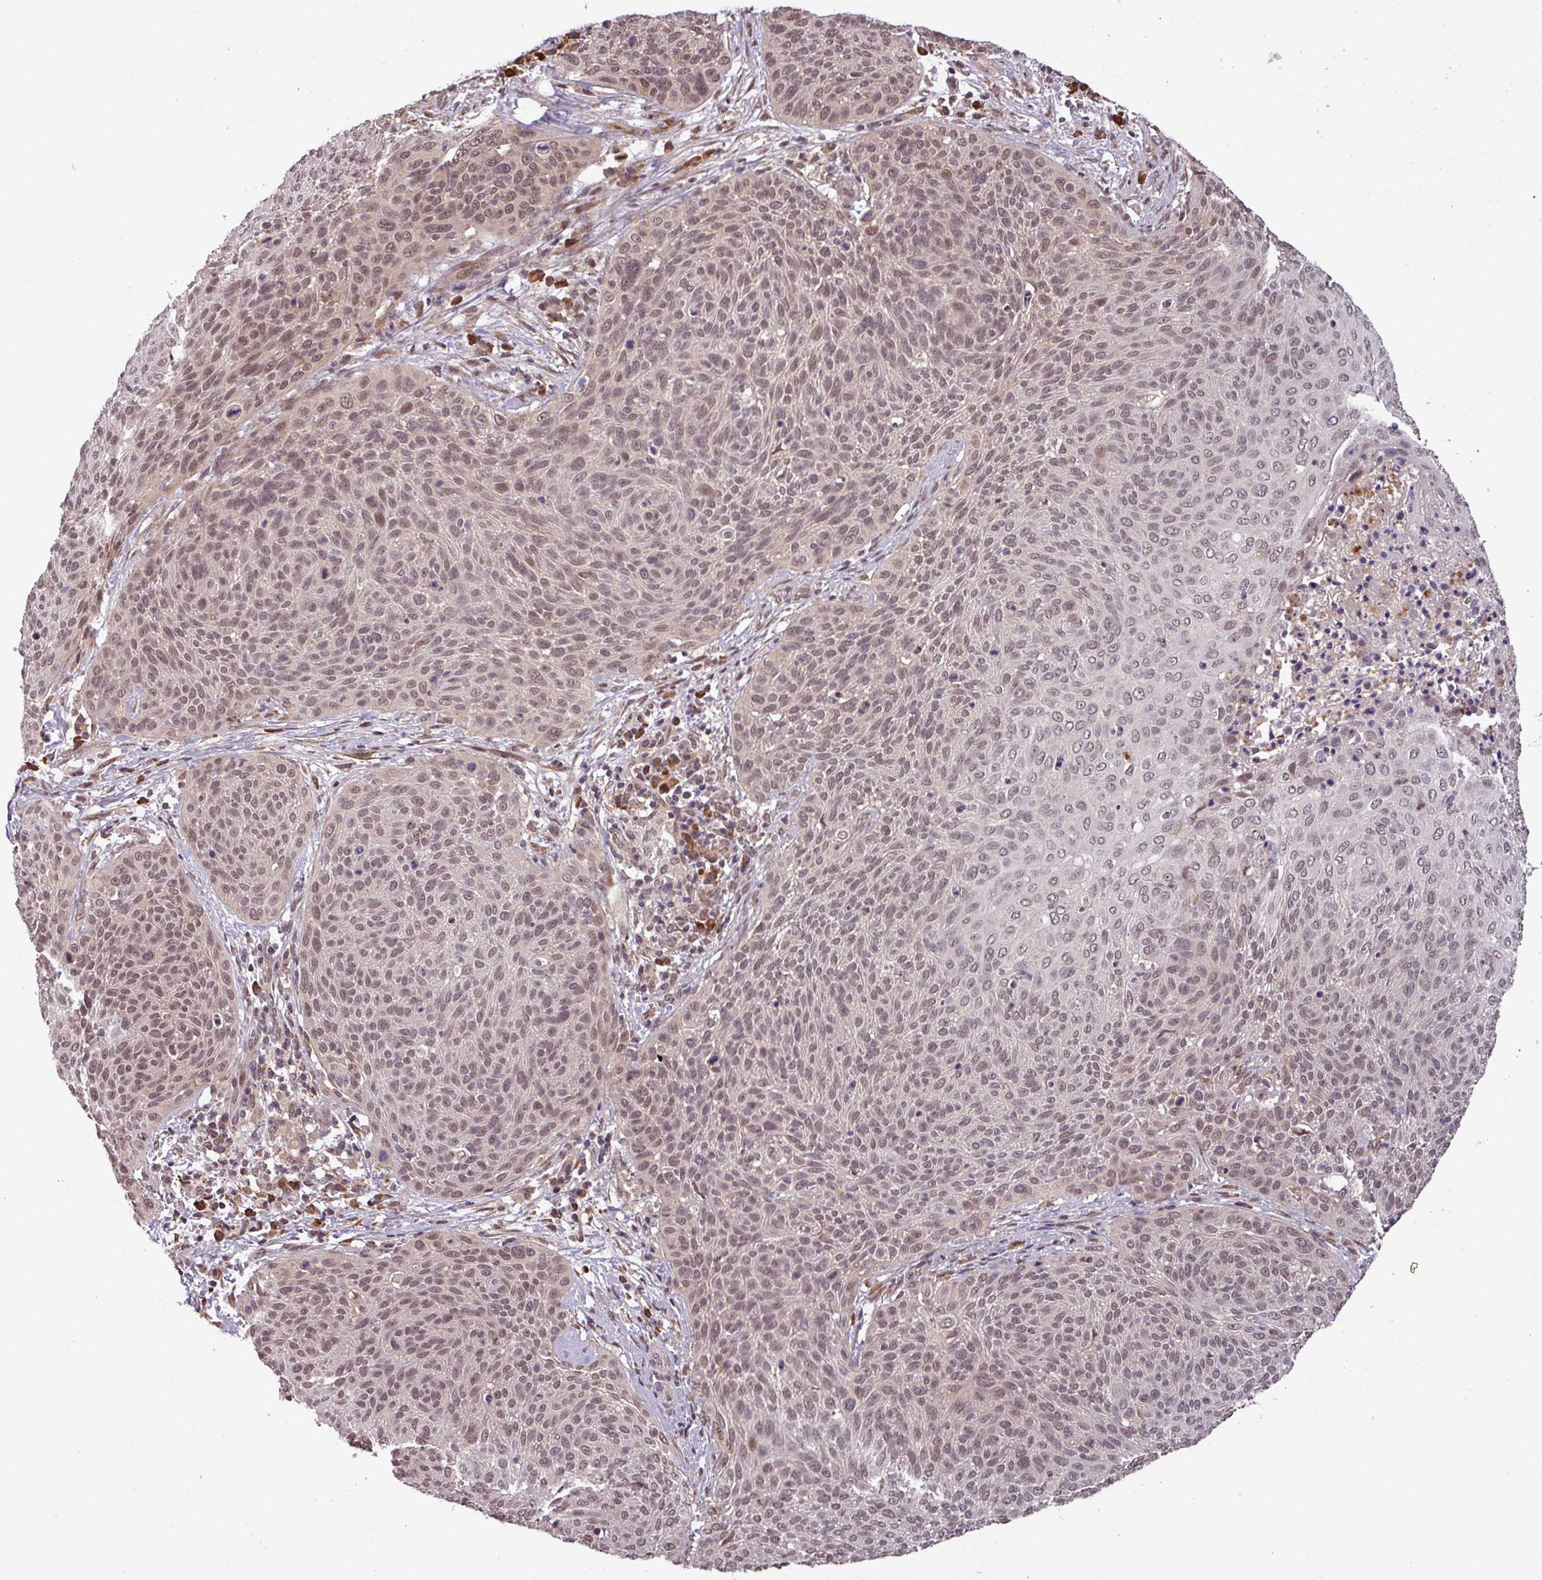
{"staining": {"intensity": "weak", "quantity": ">75%", "location": "nuclear"}, "tissue": "cervical cancer", "cell_type": "Tumor cells", "image_type": "cancer", "snomed": [{"axis": "morphology", "description": "Squamous cell carcinoma, NOS"}, {"axis": "topography", "description": "Cervix"}], "caption": "A high-resolution photomicrograph shows immunohistochemistry (IHC) staining of cervical cancer (squamous cell carcinoma), which displays weak nuclear expression in approximately >75% of tumor cells. The staining was performed using DAB (3,3'-diaminobenzidine), with brown indicating positive protein expression. Nuclei are stained blue with hematoxylin.", "gene": "NOB1", "patient": {"sex": "female", "age": 31}}